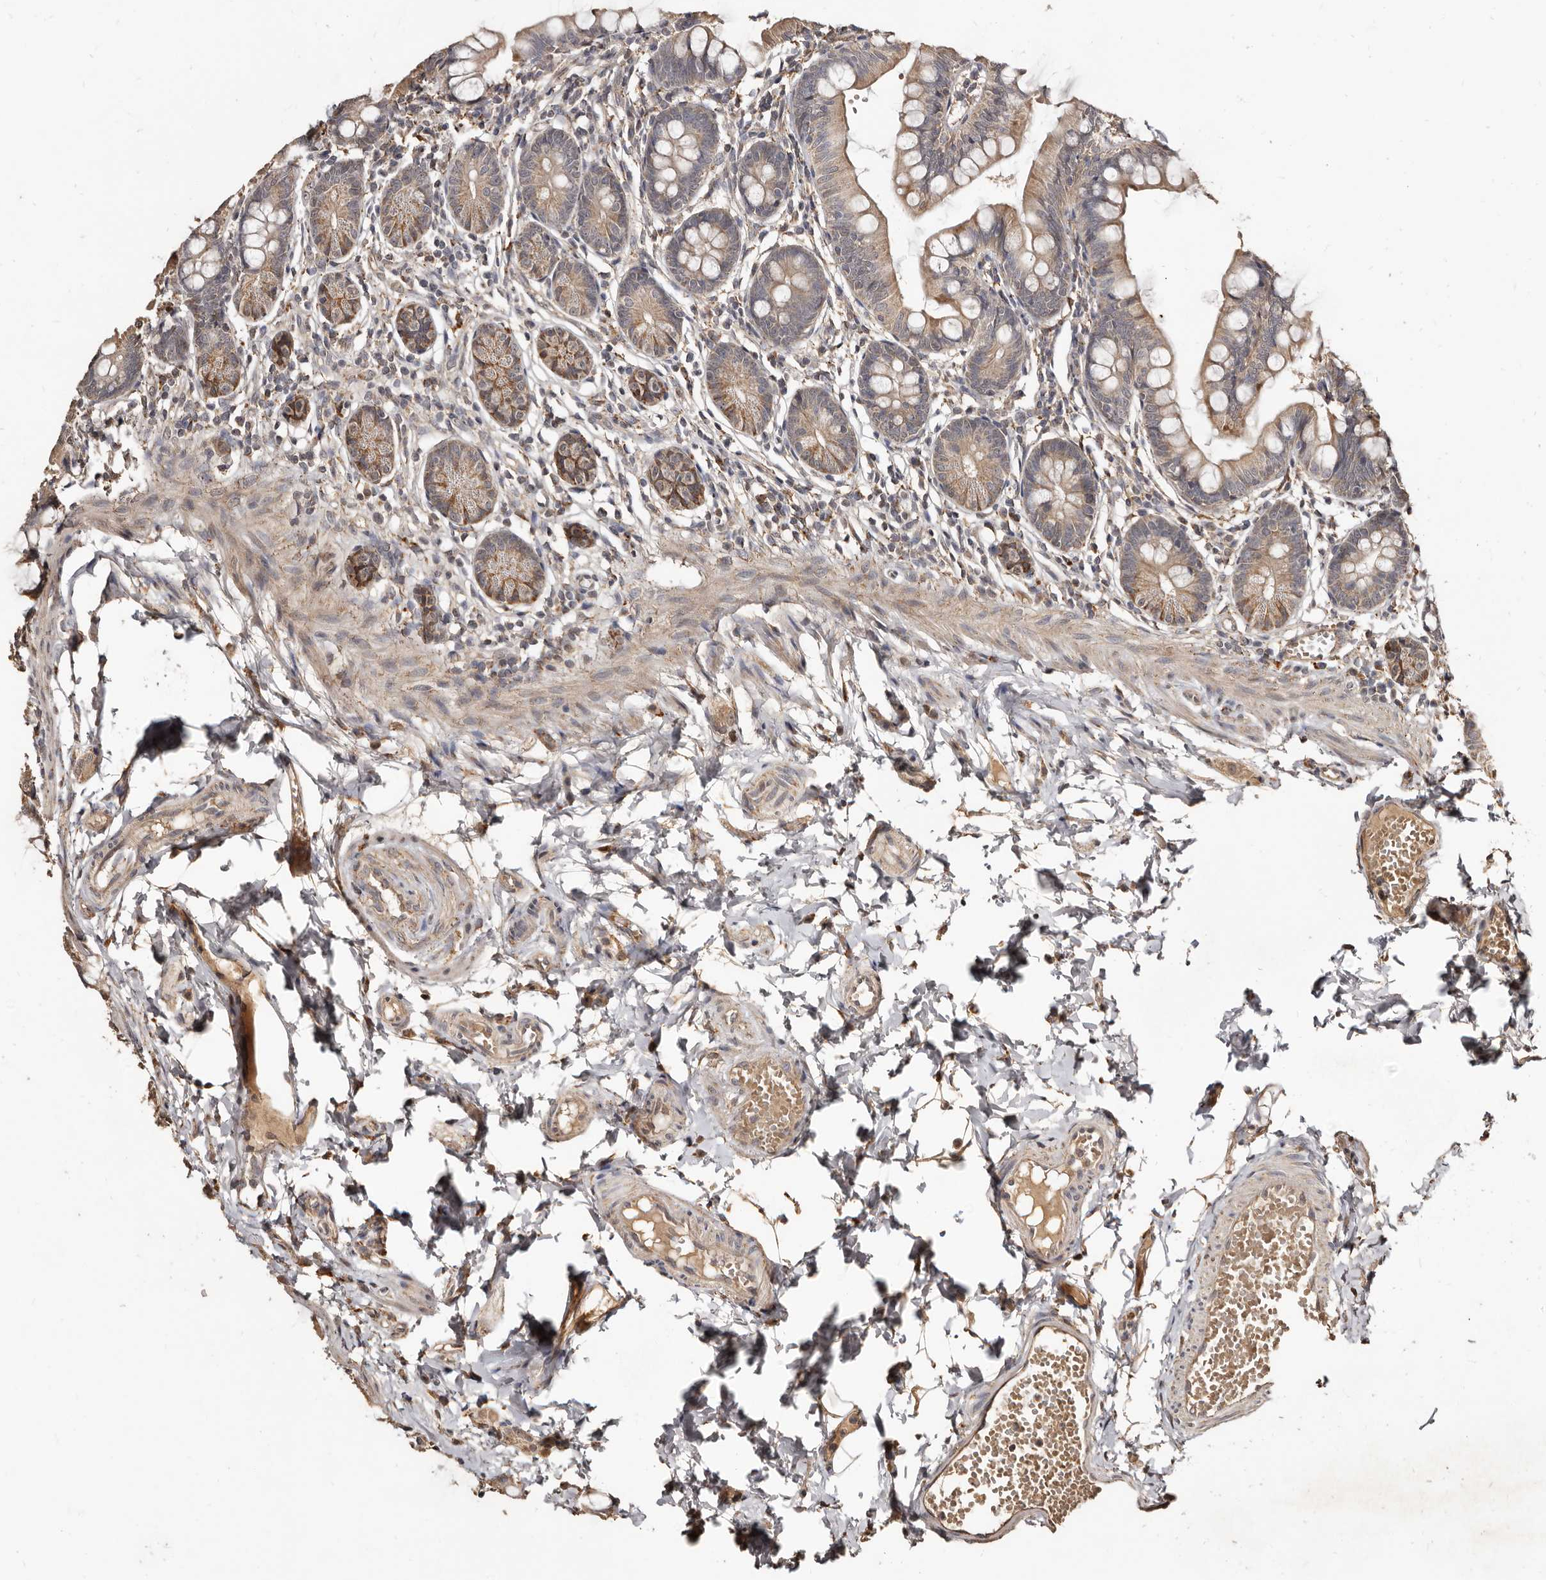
{"staining": {"intensity": "moderate", "quantity": ">75%", "location": "cytoplasmic/membranous"}, "tissue": "small intestine", "cell_type": "Glandular cells", "image_type": "normal", "snomed": [{"axis": "morphology", "description": "Normal tissue, NOS"}, {"axis": "topography", "description": "Small intestine"}], "caption": "Protein staining reveals moderate cytoplasmic/membranous positivity in approximately >75% of glandular cells in unremarkable small intestine.", "gene": "AKAP7", "patient": {"sex": "male", "age": 7}}